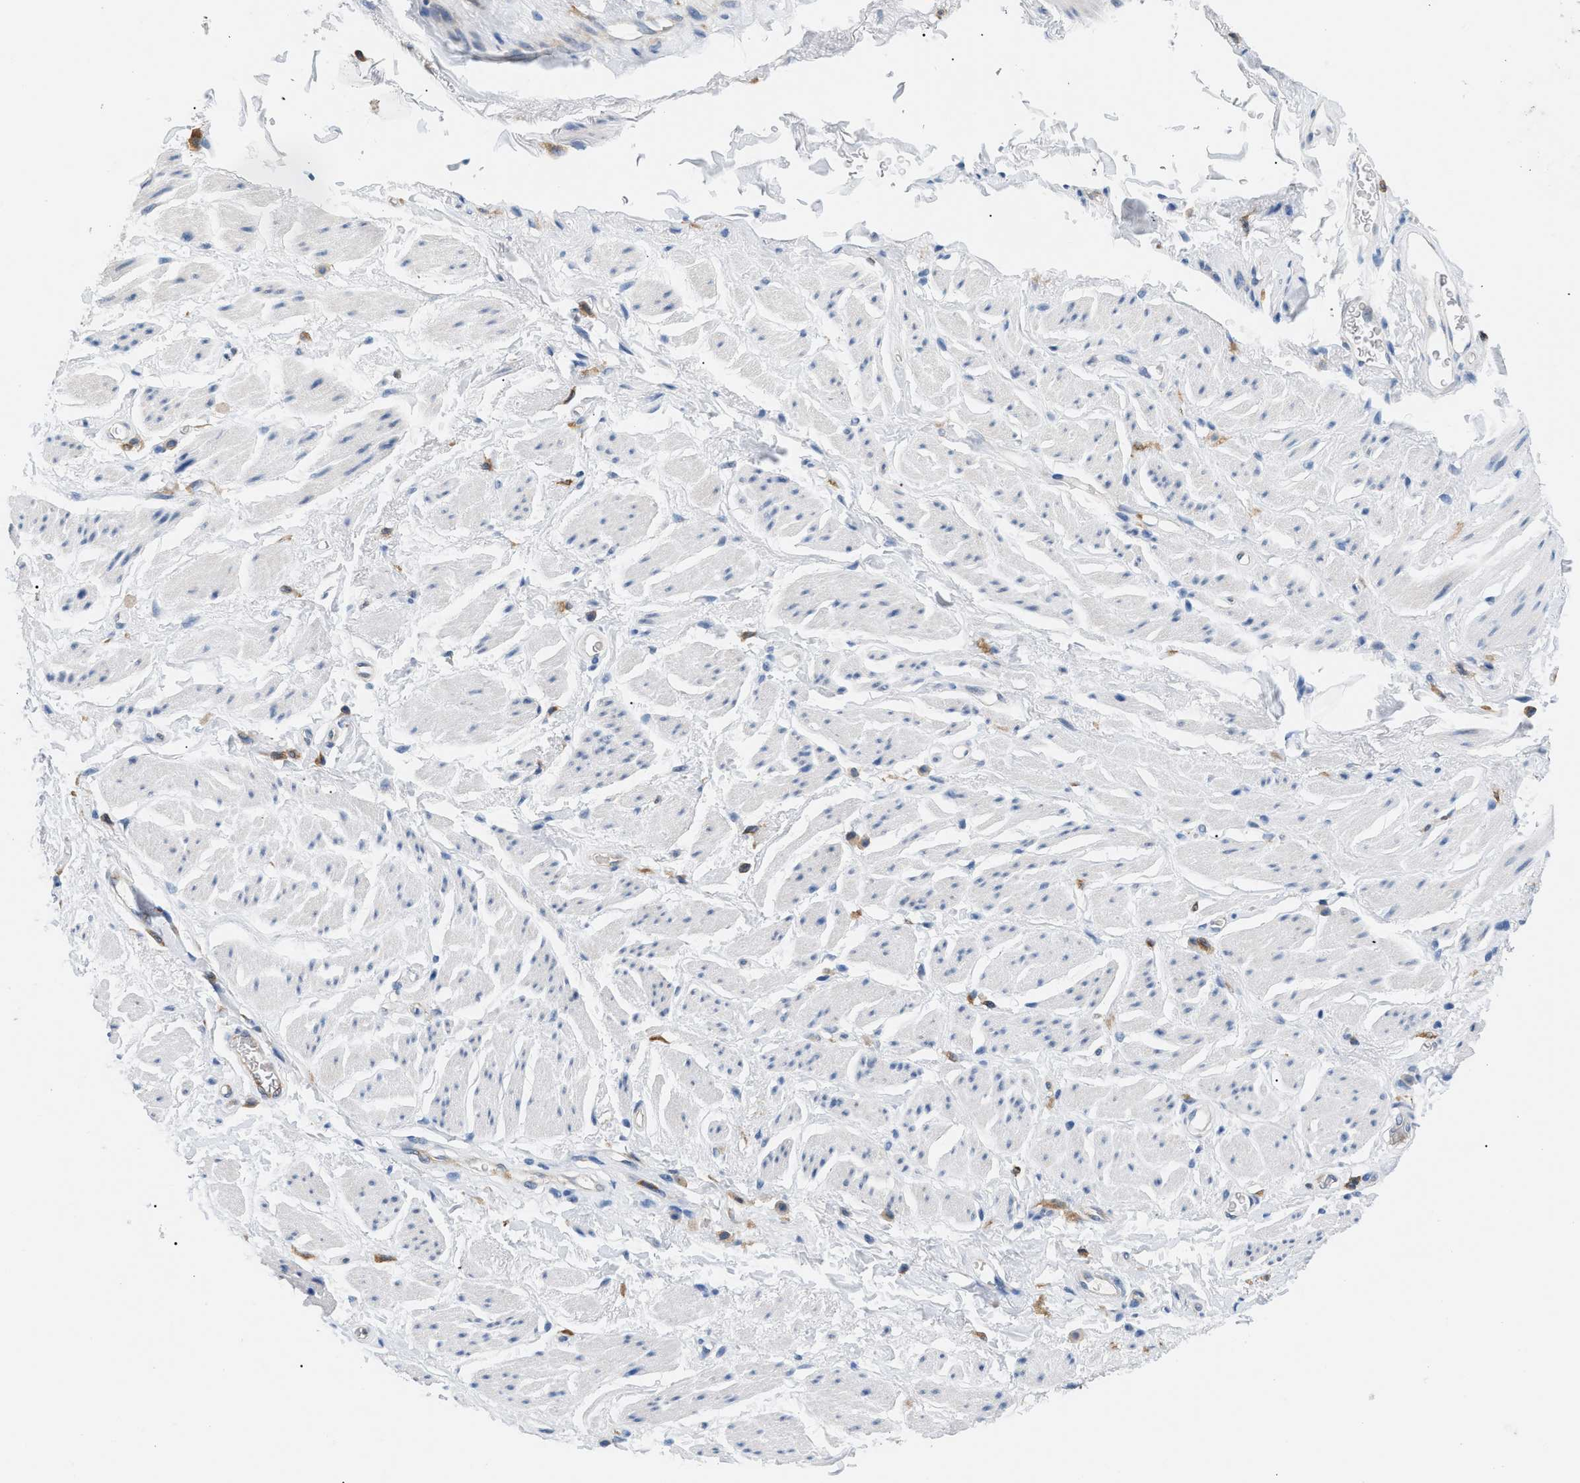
{"staining": {"intensity": "negative", "quantity": "none", "location": "none"}, "tissue": "adipose tissue", "cell_type": "Adipocytes", "image_type": "normal", "snomed": [{"axis": "morphology", "description": "Normal tissue, NOS"}, {"axis": "topography", "description": "Soft tissue"}, {"axis": "topography", "description": "Peripheral nerve tissue"}], "caption": "The immunohistochemistry image has no significant positivity in adipocytes of adipose tissue. (Stains: DAB (3,3'-diaminobenzidine) IHC with hematoxylin counter stain, Microscopy: brightfield microscopy at high magnification).", "gene": "INPP5D", "patient": {"sex": "female", "age": 71}}